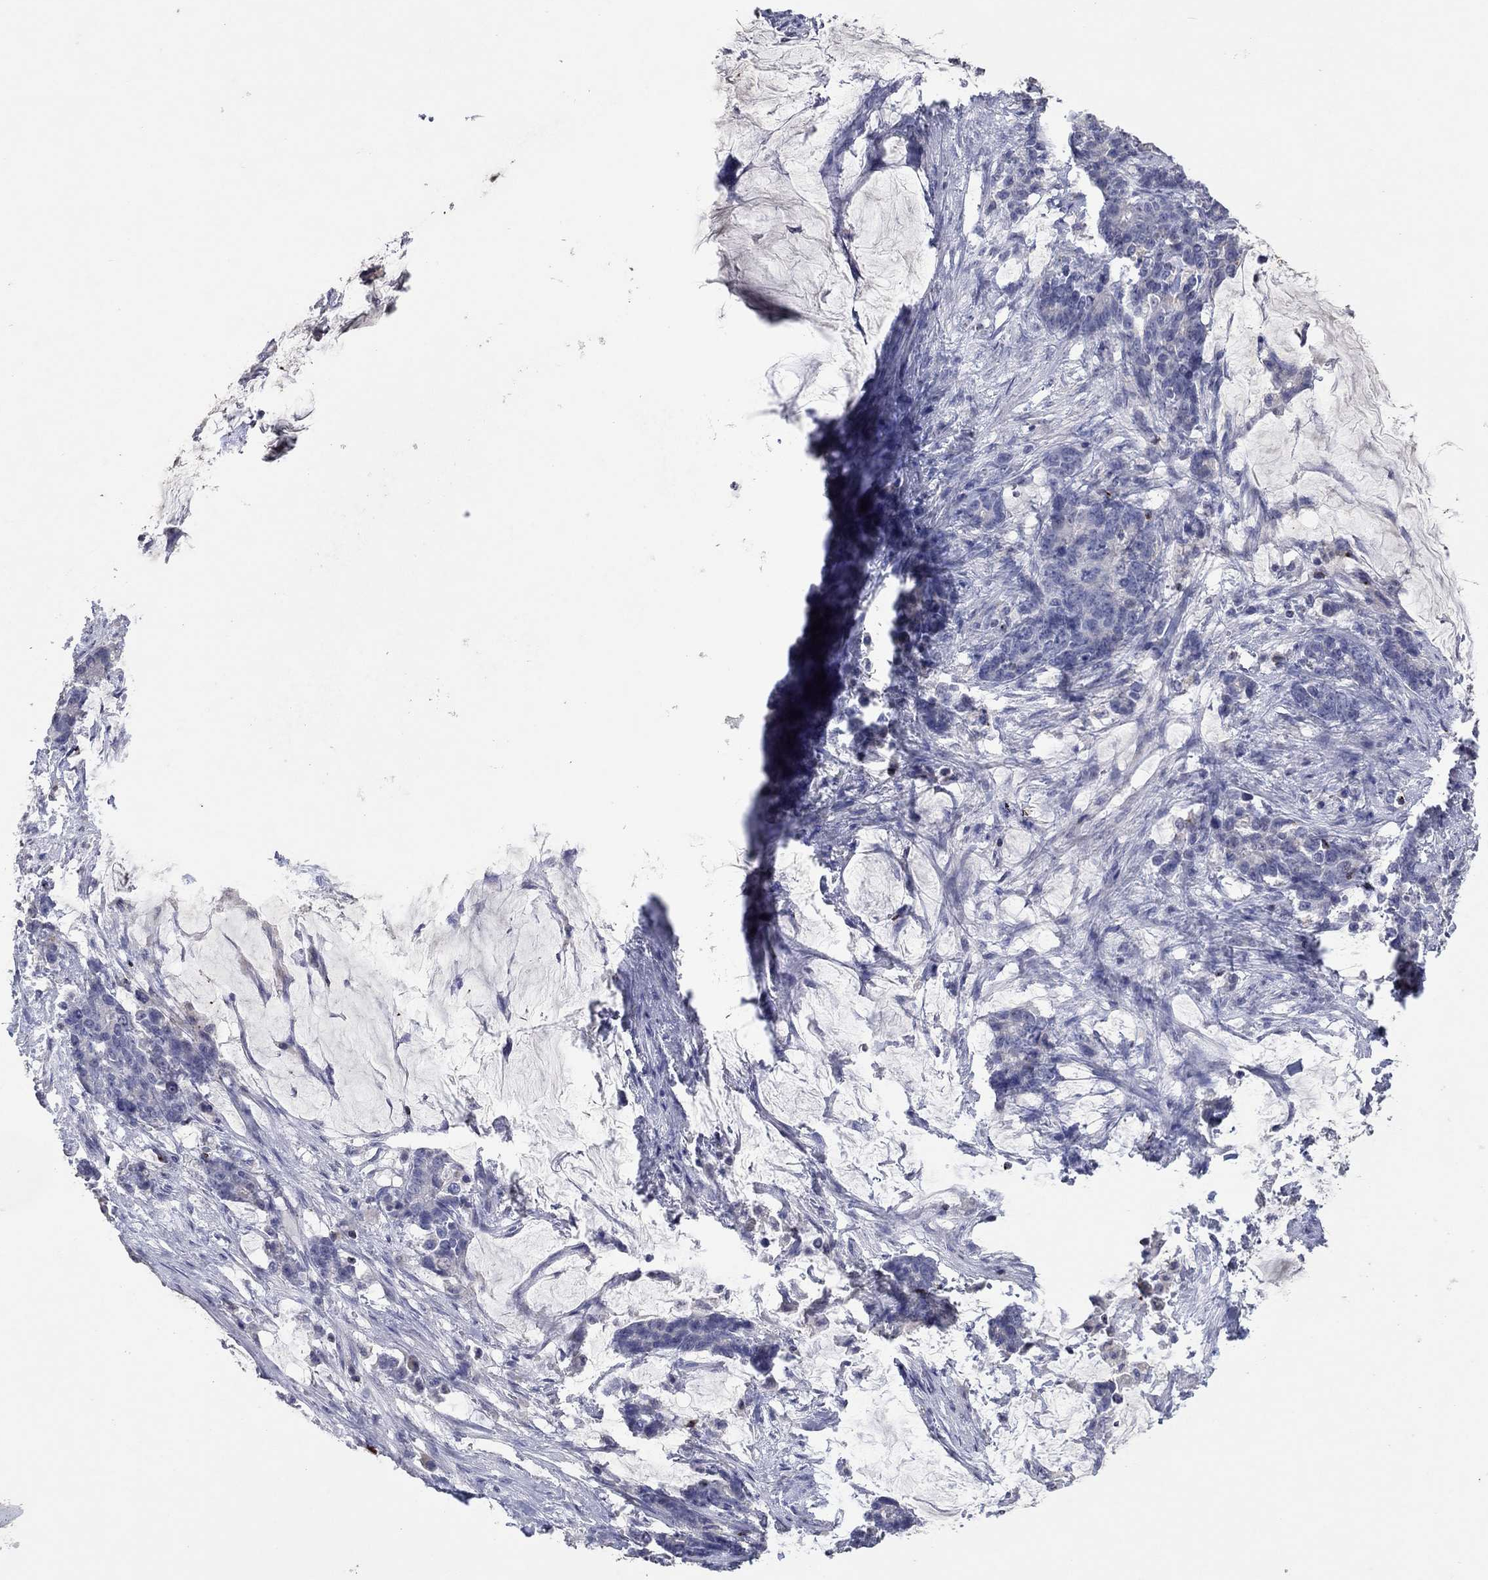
{"staining": {"intensity": "negative", "quantity": "none", "location": "none"}, "tissue": "stomach cancer", "cell_type": "Tumor cells", "image_type": "cancer", "snomed": [{"axis": "morphology", "description": "Normal tissue, NOS"}, {"axis": "morphology", "description": "Adenocarcinoma, NOS"}, {"axis": "topography", "description": "Stomach"}], "caption": "DAB (3,3'-diaminobenzidine) immunohistochemical staining of human stomach cancer demonstrates no significant positivity in tumor cells.", "gene": "CCL5", "patient": {"sex": "female", "age": 64}}